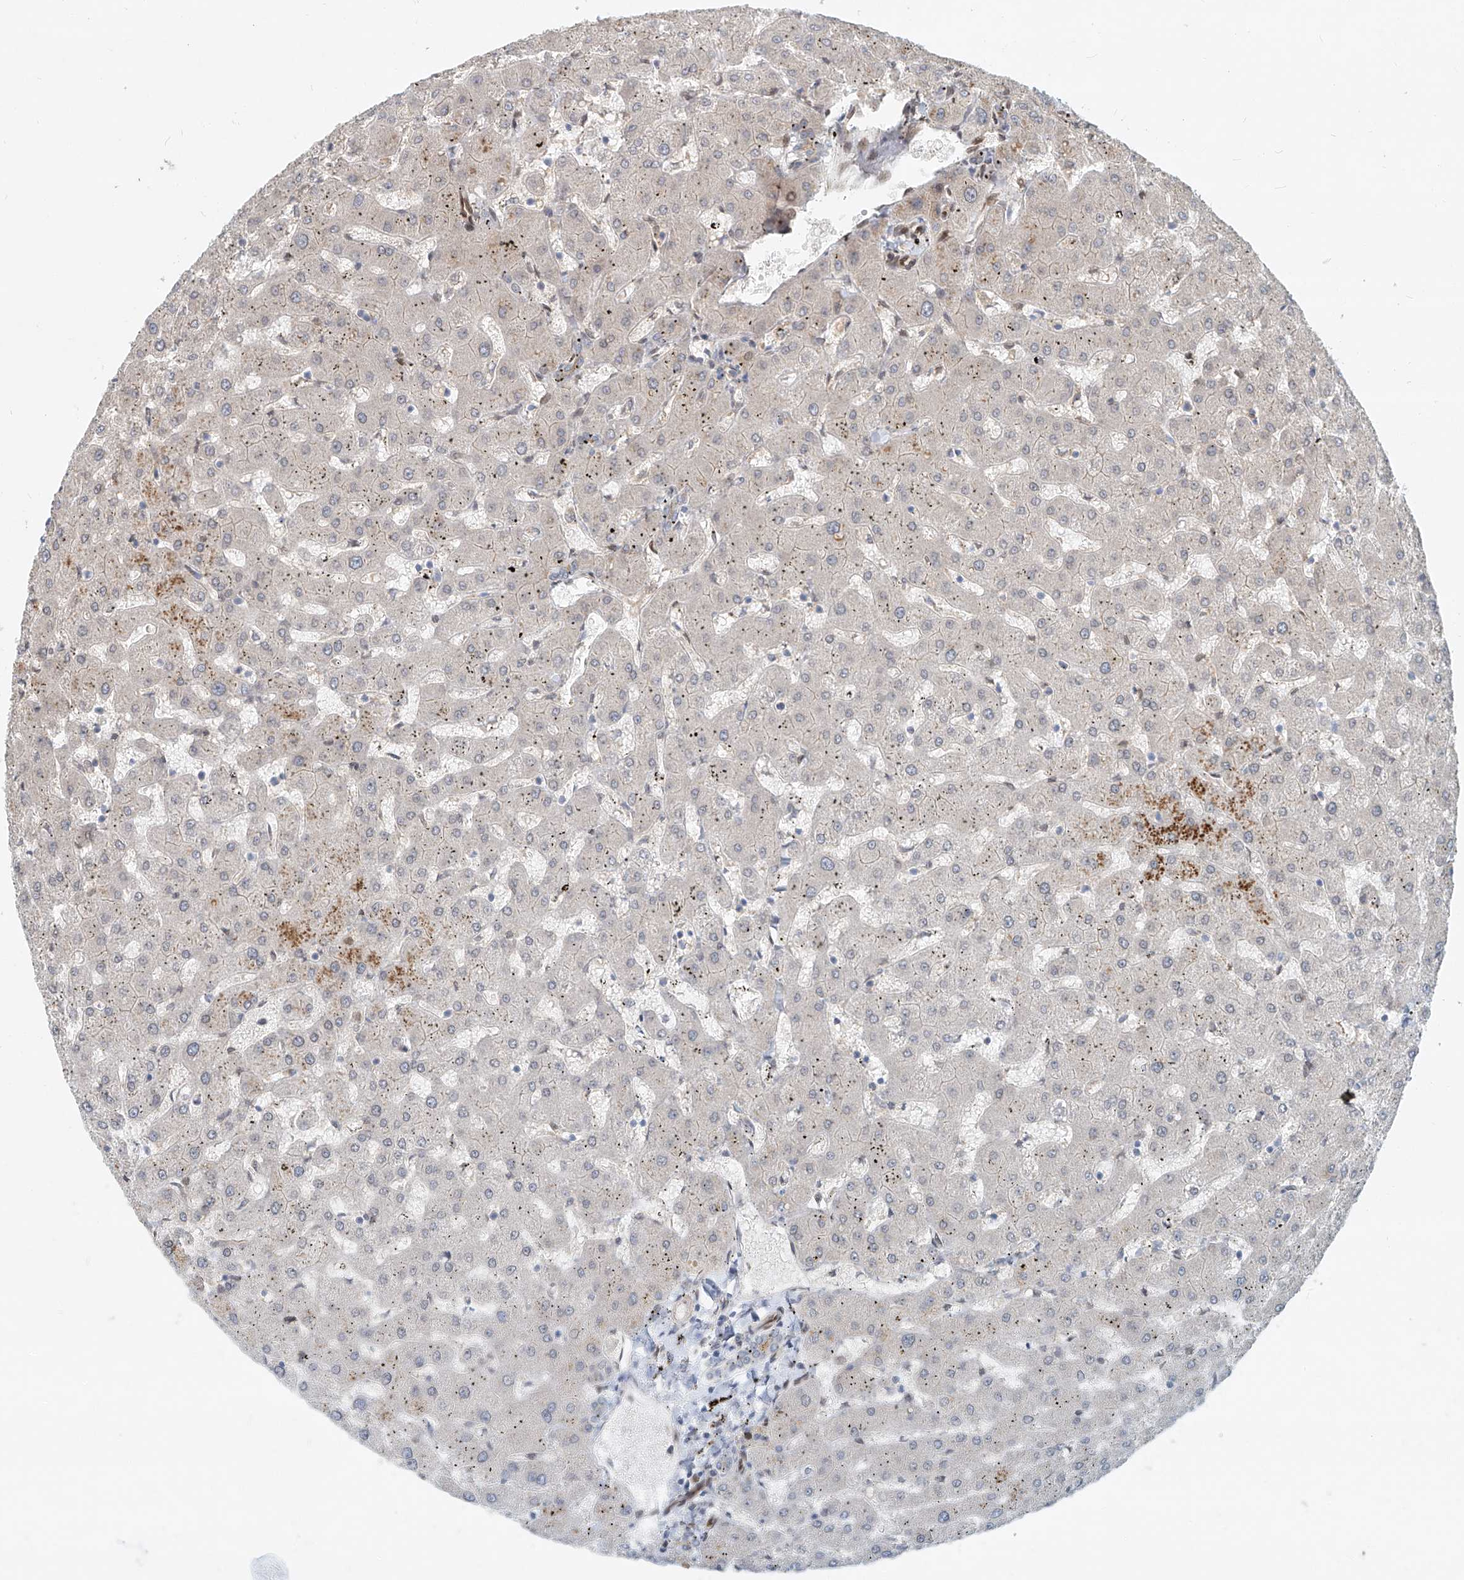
{"staining": {"intensity": "negative", "quantity": "none", "location": "none"}, "tissue": "liver", "cell_type": "Cholangiocytes", "image_type": "normal", "snomed": [{"axis": "morphology", "description": "Normal tissue, NOS"}, {"axis": "topography", "description": "Liver"}], "caption": "DAB immunohistochemical staining of normal liver shows no significant positivity in cholangiocytes. (DAB IHC visualized using brightfield microscopy, high magnification).", "gene": "SASH1", "patient": {"sex": "female", "age": 63}}